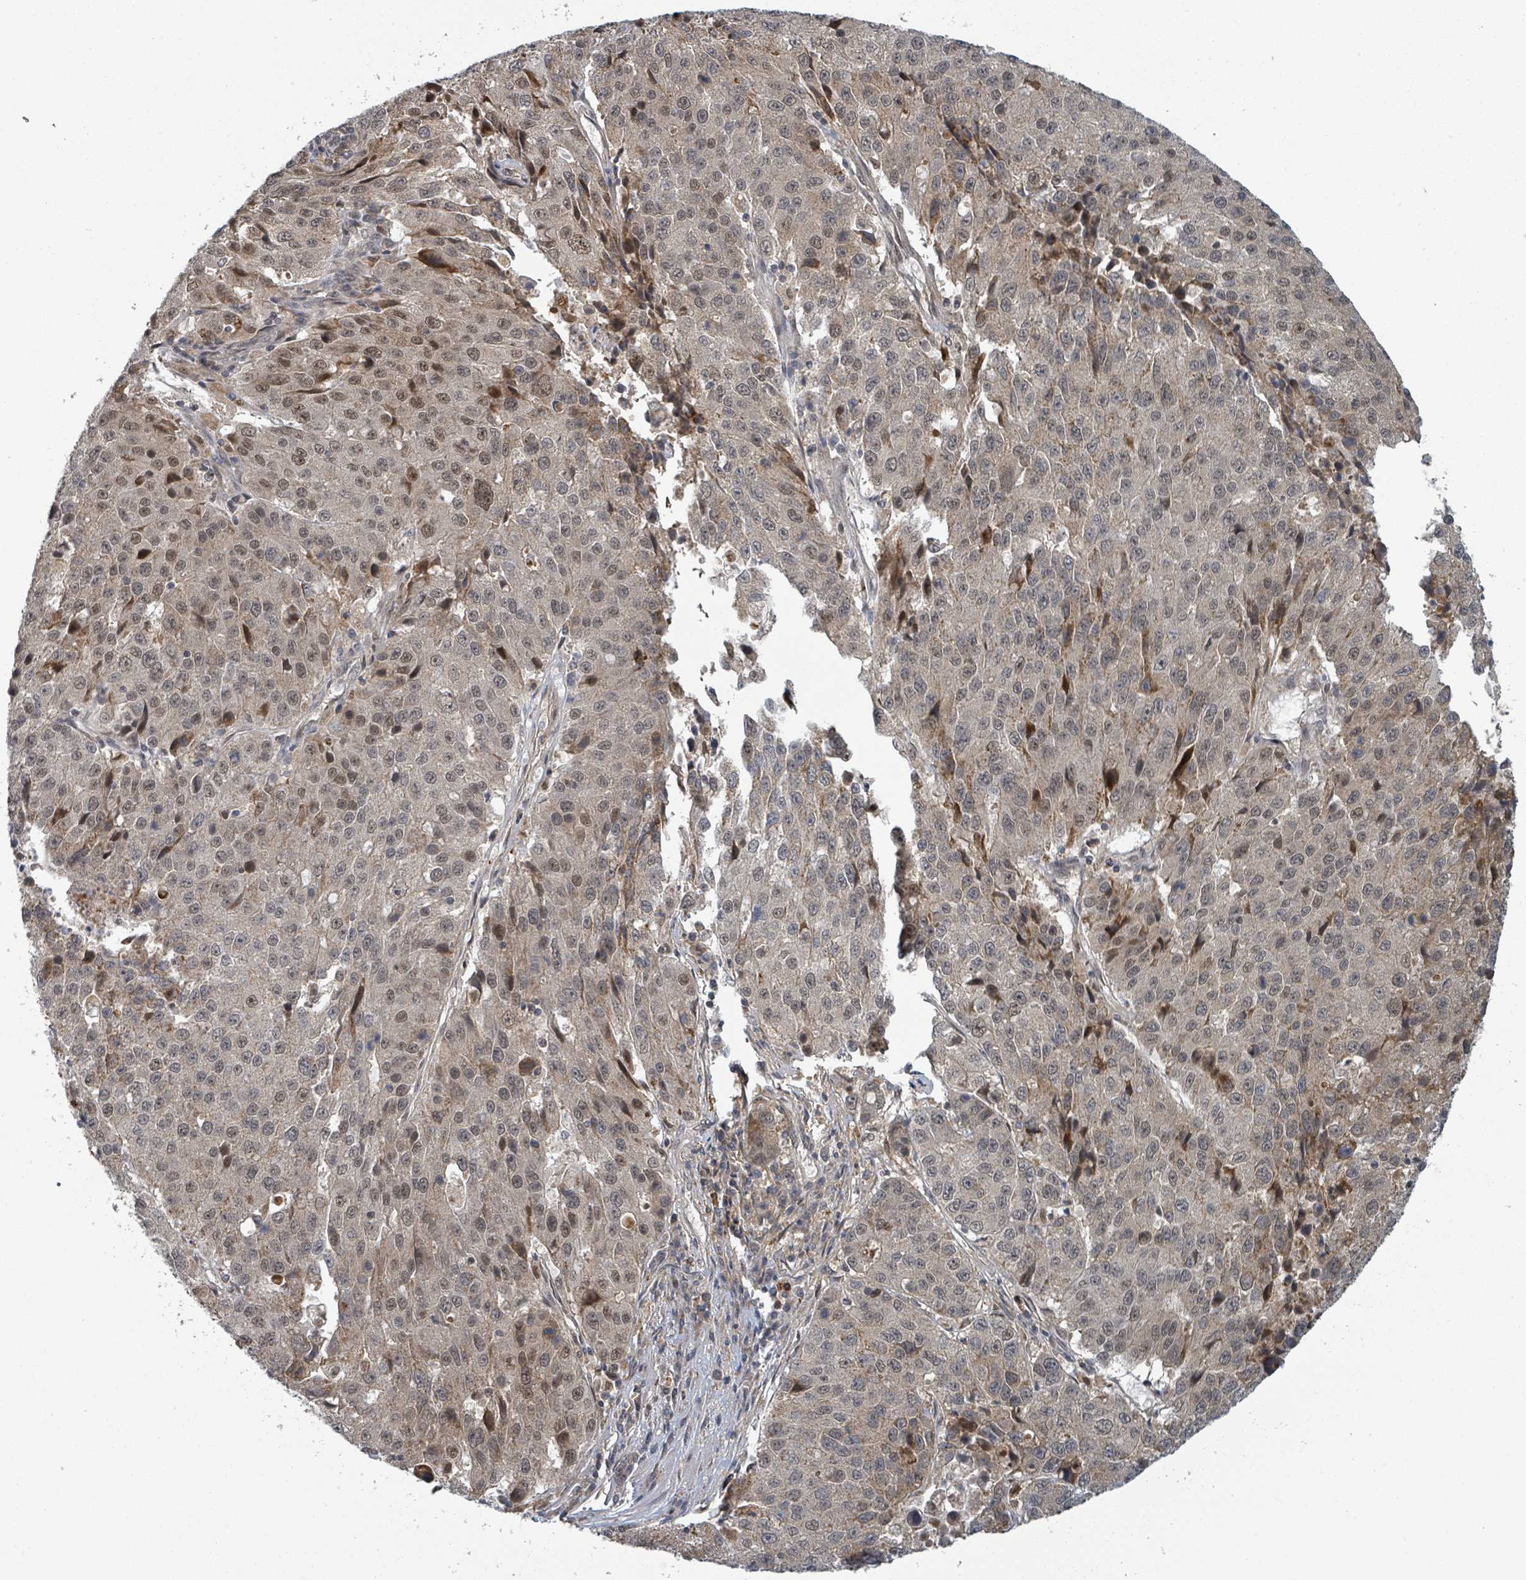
{"staining": {"intensity": "moderate", "quantity": "25%-75%", "location": "nuclear"}, "tissue": "stomach cancer", "cell_type": "Tumor cells", "image_type": "cancer", "snomed": [{"axis": "morphology", "description": "Adenocarcinoma, NOS"}, {"axis": "topography", "description": "Stomach"}], "caption": "Immunohistochemical staining of human stomach cancer shows medium levels of moderate nuclear protein expression in approximately 25%-75% of tumor cells. The protein is stained brown, and the nuclei are stained in blue (DAB IHC with brightfield microscopy, high magnification).", "gene": "GTF3C1", "patient": {"sex": "male", "age": 71}}